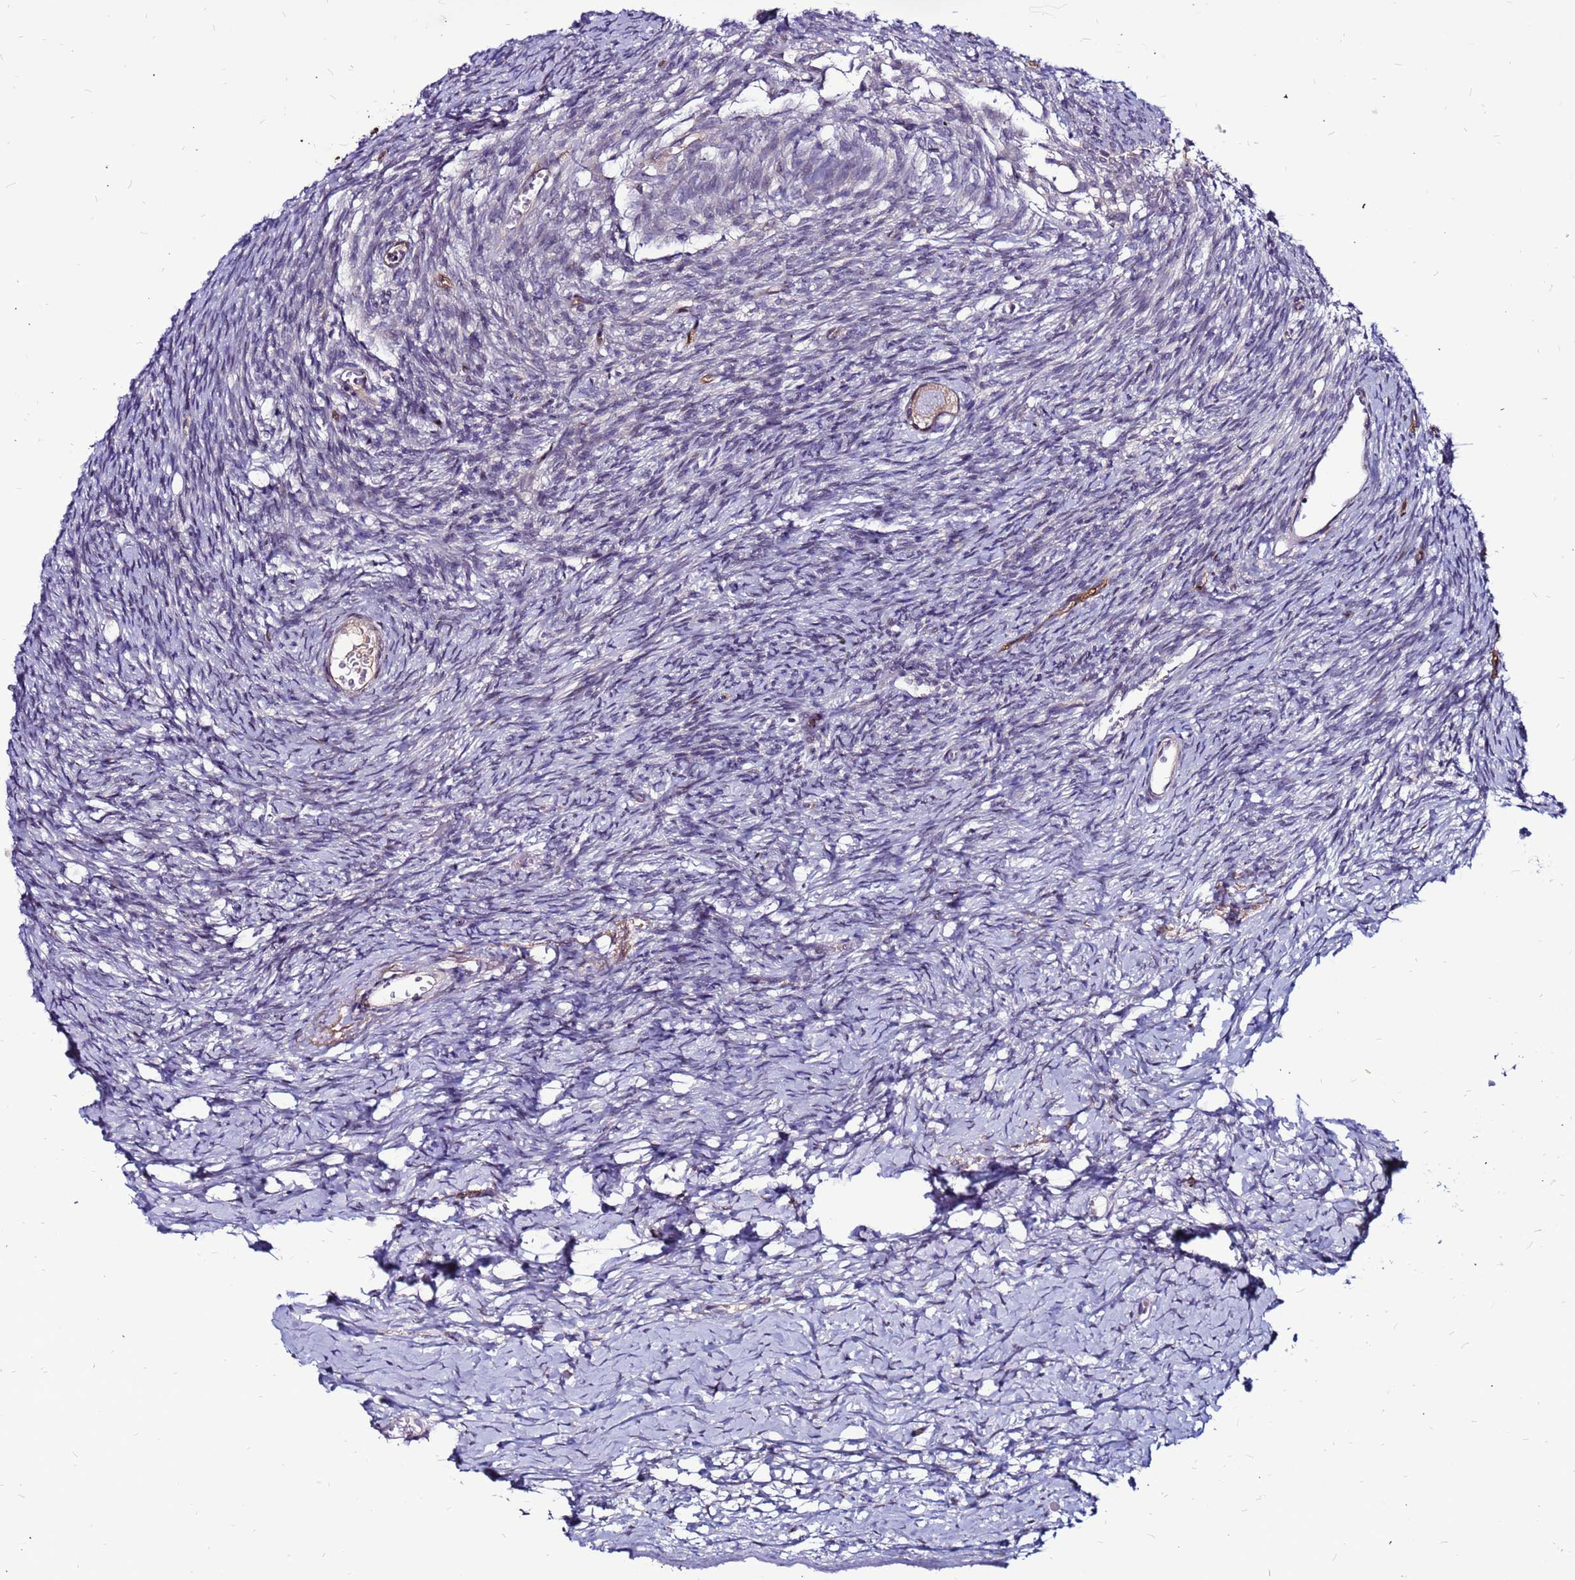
{"staining": {"intensity": "weak", "quantity": ">75%", "location": "cytoplasmic/membranous"}, "tissue": "ovary", "cell_type": "Follicle cells", "image_type": "normal", "snomed": [{"axis": "morphology", "description": "Normal tissue, NOS"}, {"axis": "topography", "description": "Ovary"}], "caption": "DAB immunohistochemical staining of unremarkable human ovary reveals weak cytoplasmic/membranous protein staining in approximately >75% of follicle cells. Immunohistochemistry (ihc) stains the protein of interest in brown and the nuclei are stained blue.", "gene": "CCDC71", "patient": {"sex": "female", "age": 39}}